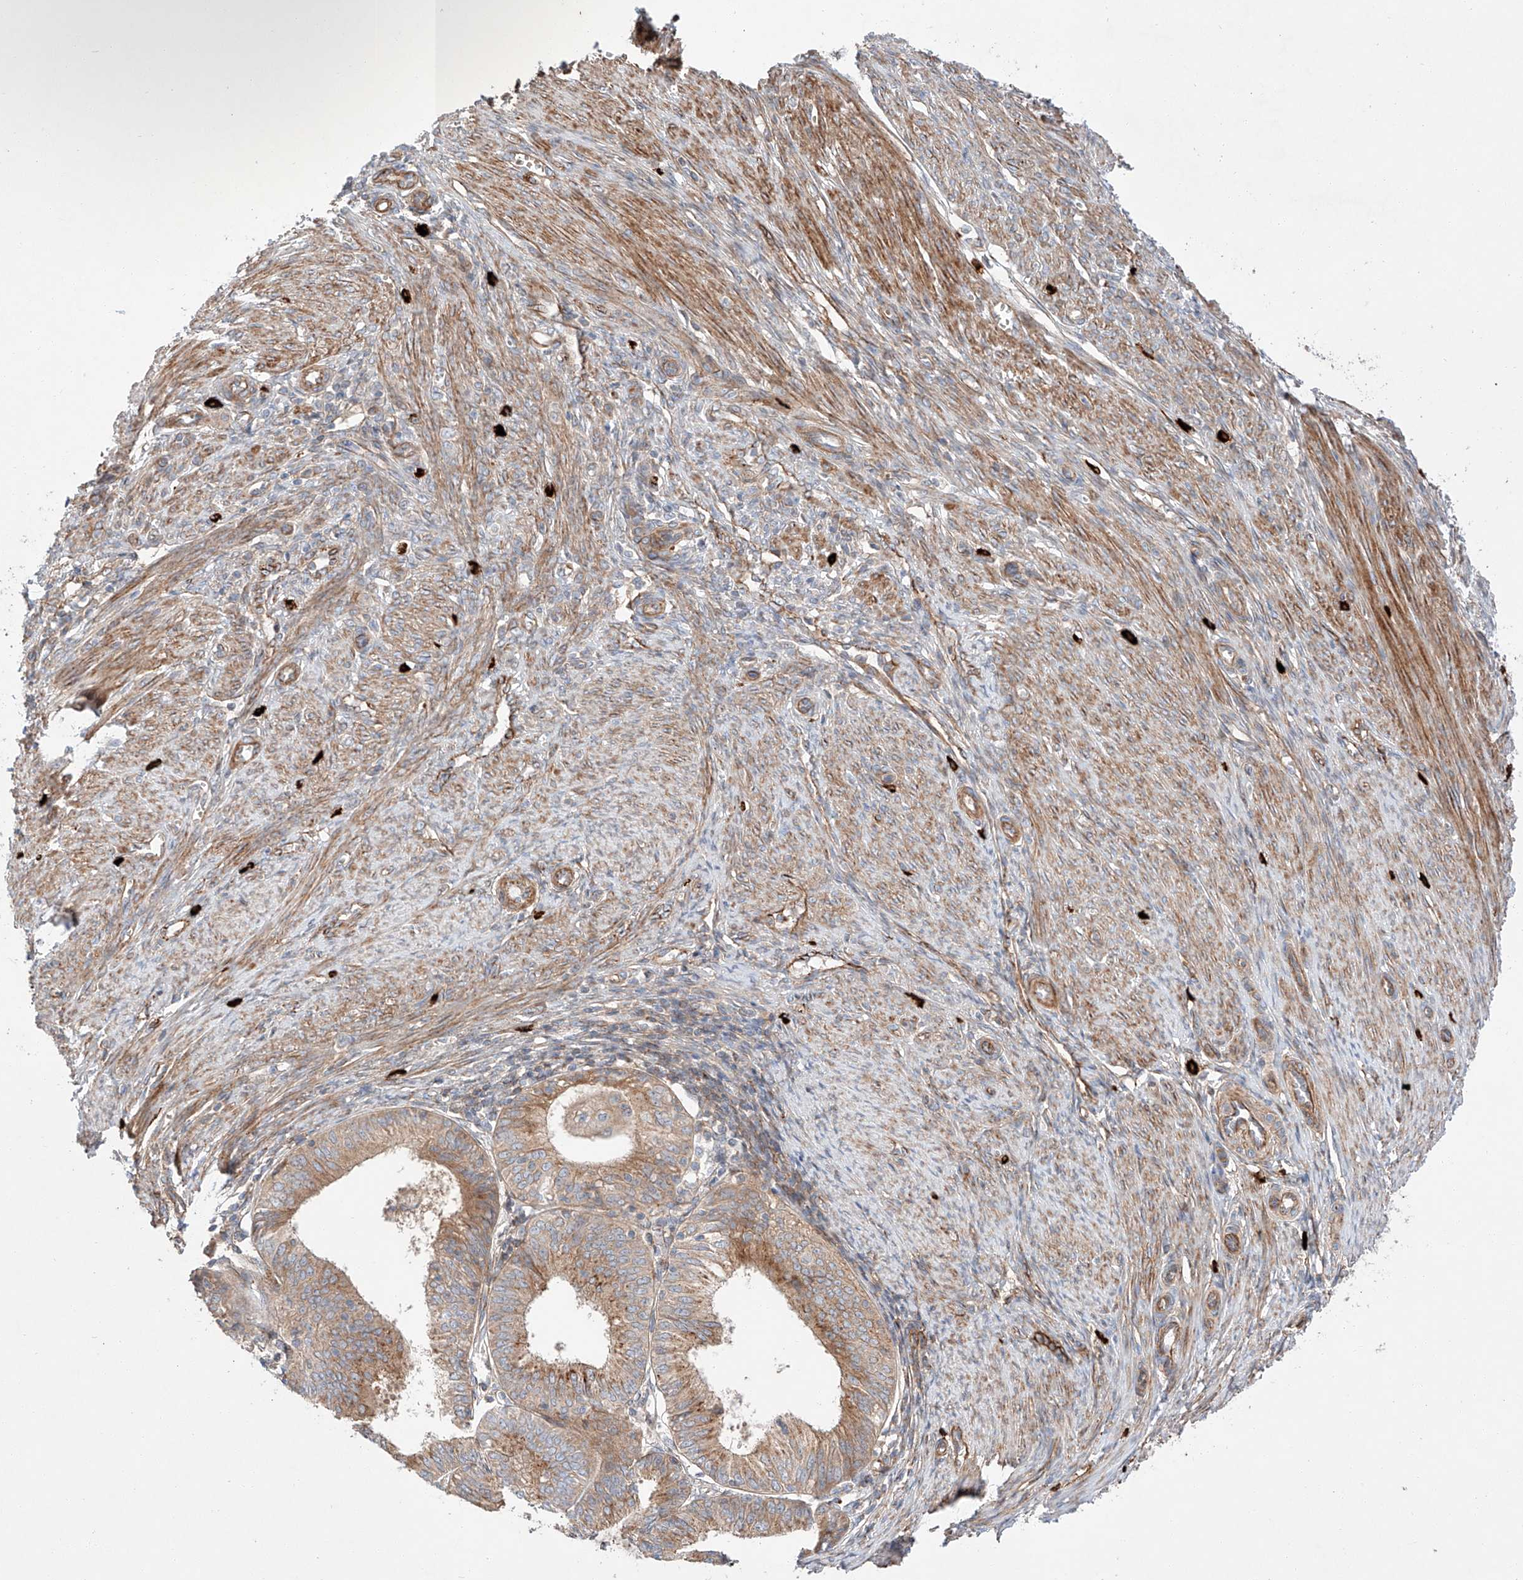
{"staining": {"intensity": "moderate", "quantity": ">75%", "location": "cytoplasmic/membranous"}, "tissue": "endometrial cancer", "cell_type": "Tumor cells", "image_type": "cancer", "snomed": [{"axis": "morphology", "description": "Adenocarcinoma, NOS"}, {"axis": "topography", "description": "Endometrium"}], "caption": "A histopathology image of human adenocarcinoma (endometrial) stained for a protein reveals moderate cytoplasmic/membranous brown staining in tumor cells.", "gene": "MINDY4", "patient": {"sex": "female", "age": 51}}